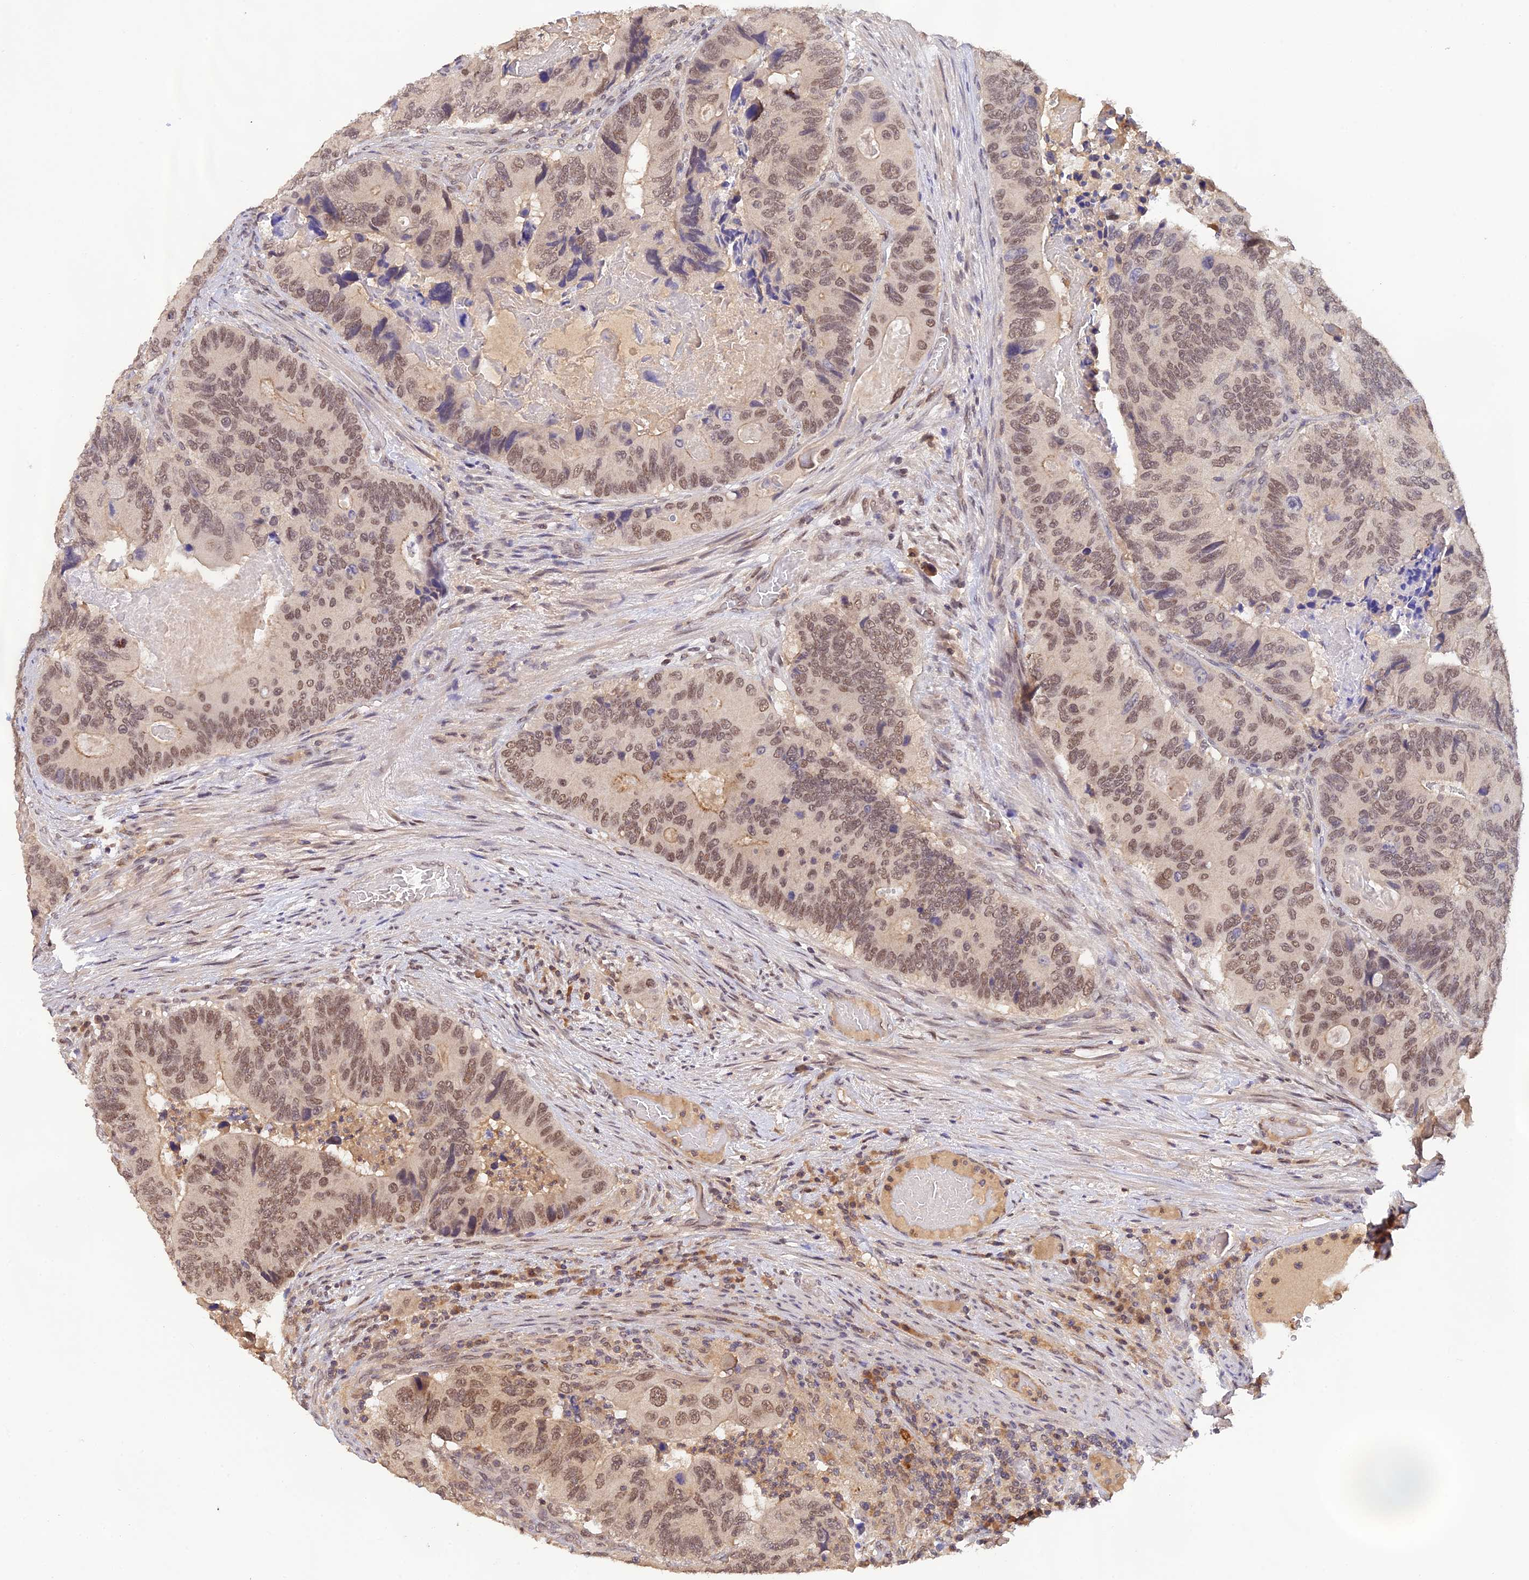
{"staining": {"intensity": "moderate", "quantity": ">75%", "location": "nuclear"}, "tissue": "colorectal cancer", "cell_type": "Tumor cells", "image_type": "cancer", "snomed": [{"axis": "morphology", "description": "Adenocarcinoma, NOS"}, {"axis": "topography", "description": "Colon"}], "caption": "Colorectal cancer stained for a protein (brown) demonstrates moderate nuclear positive positivity in about >75% of tumor cells.", "gene": "ZNF436", "patient": {"sex": "male", "age": 84}}